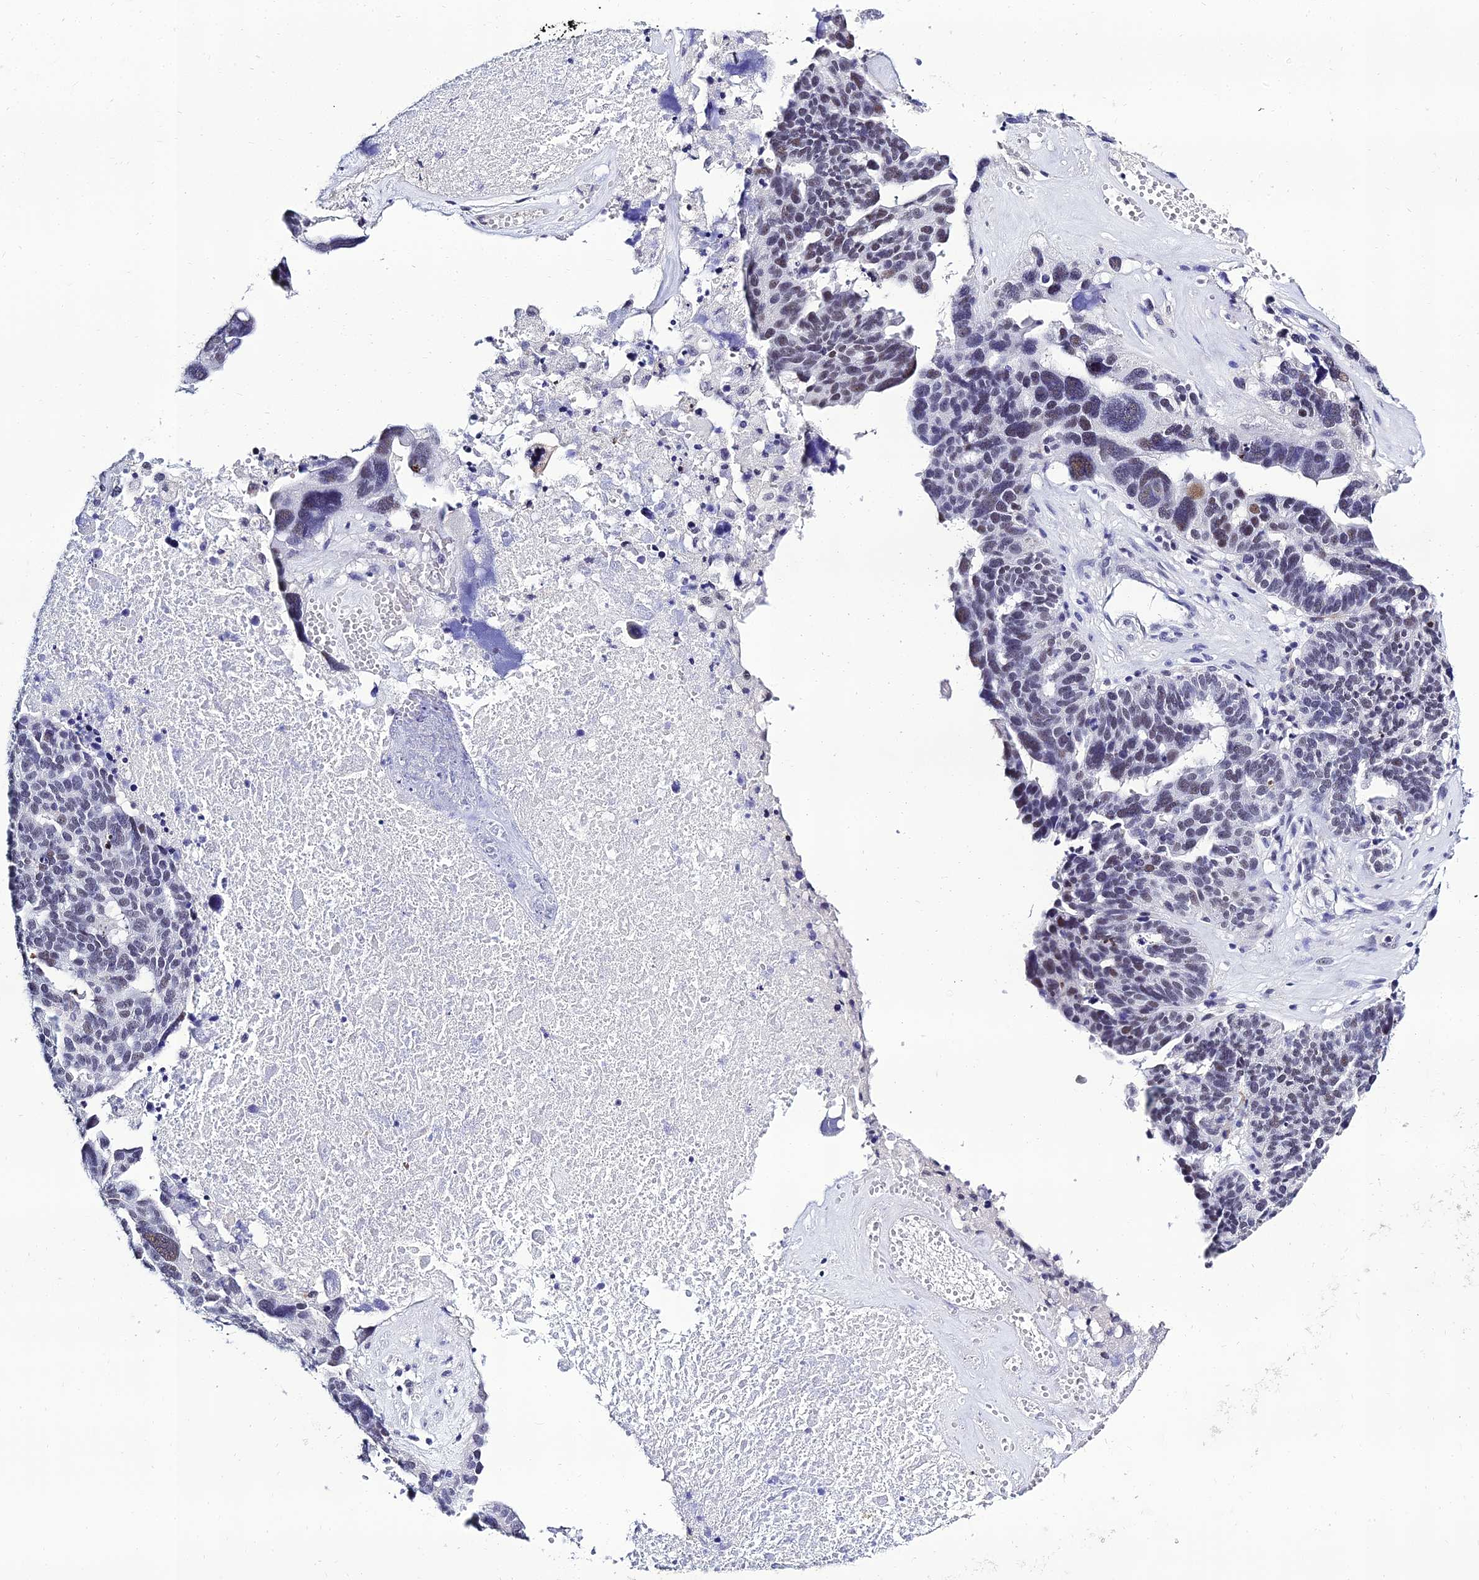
{"staining": {"intensity": "weak", "quantity": "<25%", "location": "nuclear"}, "tissue": "ovarian cancer", "cell_type": "Tumor cells", "image_type": "cancer", "snomed": [{"axis": "morphology", "description": "Cystadenocarcinoma, serous, NOS"}, {"axis": "topography", "description": "Ovary"}], "caption": "Ovarian cancer (serous cystadenocarcinoma) stained for a protein using IHC demonstrates no positivity tumor cells.", "gene": "PPP4R2", "patient": {"sex": "female", "age": 59}}